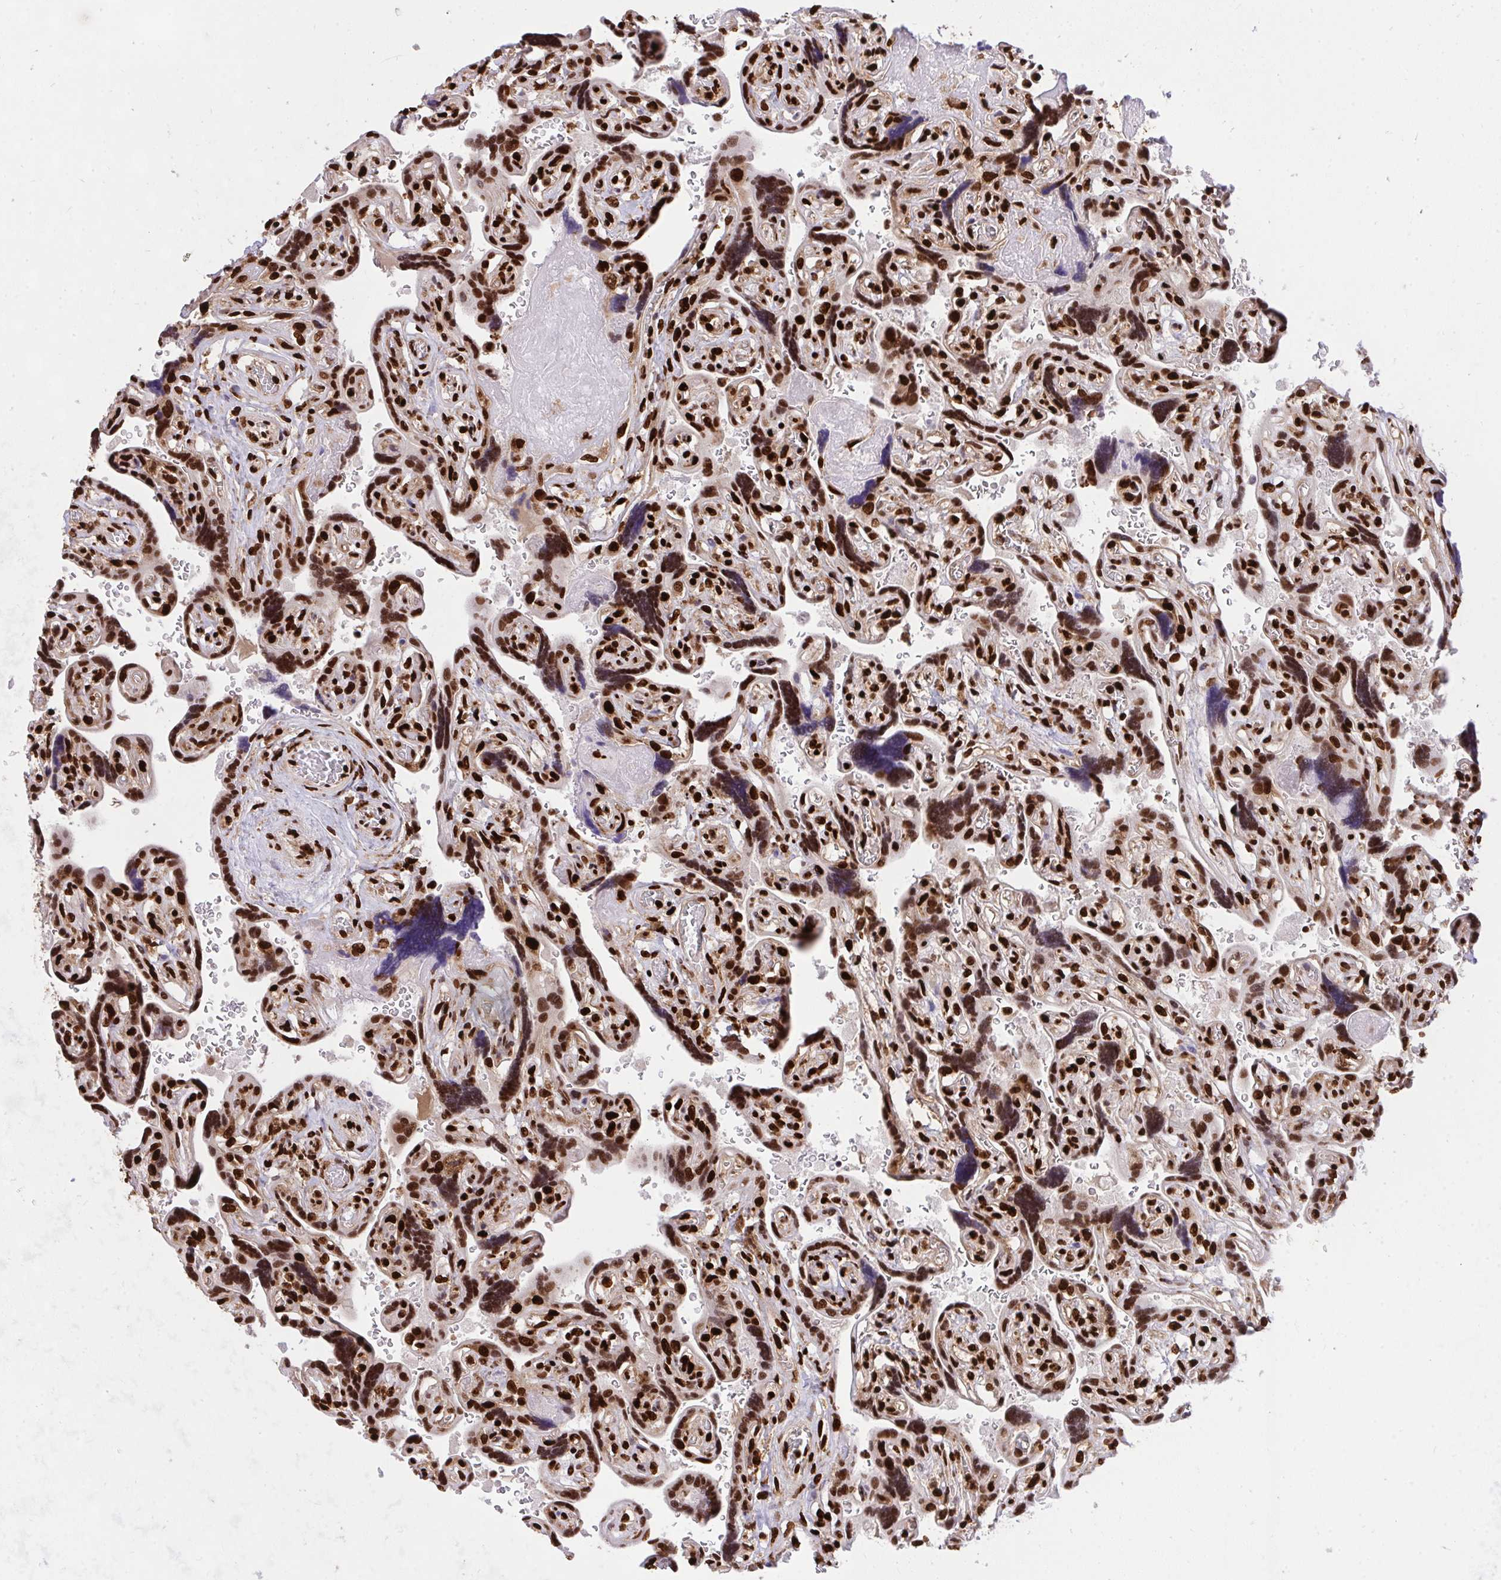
{"staining": {"intensity": "strong", "quantity": ">75%", "location": "nuclear"}, "tissue": "placenta", "cell_type": "Decidual cells", "image_type": "normal", "snomed": [{"axis": "morphology", "description": "Normal tissue, NOS"}, {"axis": "topography", "description": "Placenta"}], "caption": "Immunohistochemistry (DAB) staining of benign placenta displays strong nuclear protein expression in approximately >75% of decidual cells.", "gene": "HNRNPL", "patient": {"sex": "female", "age": 32}}